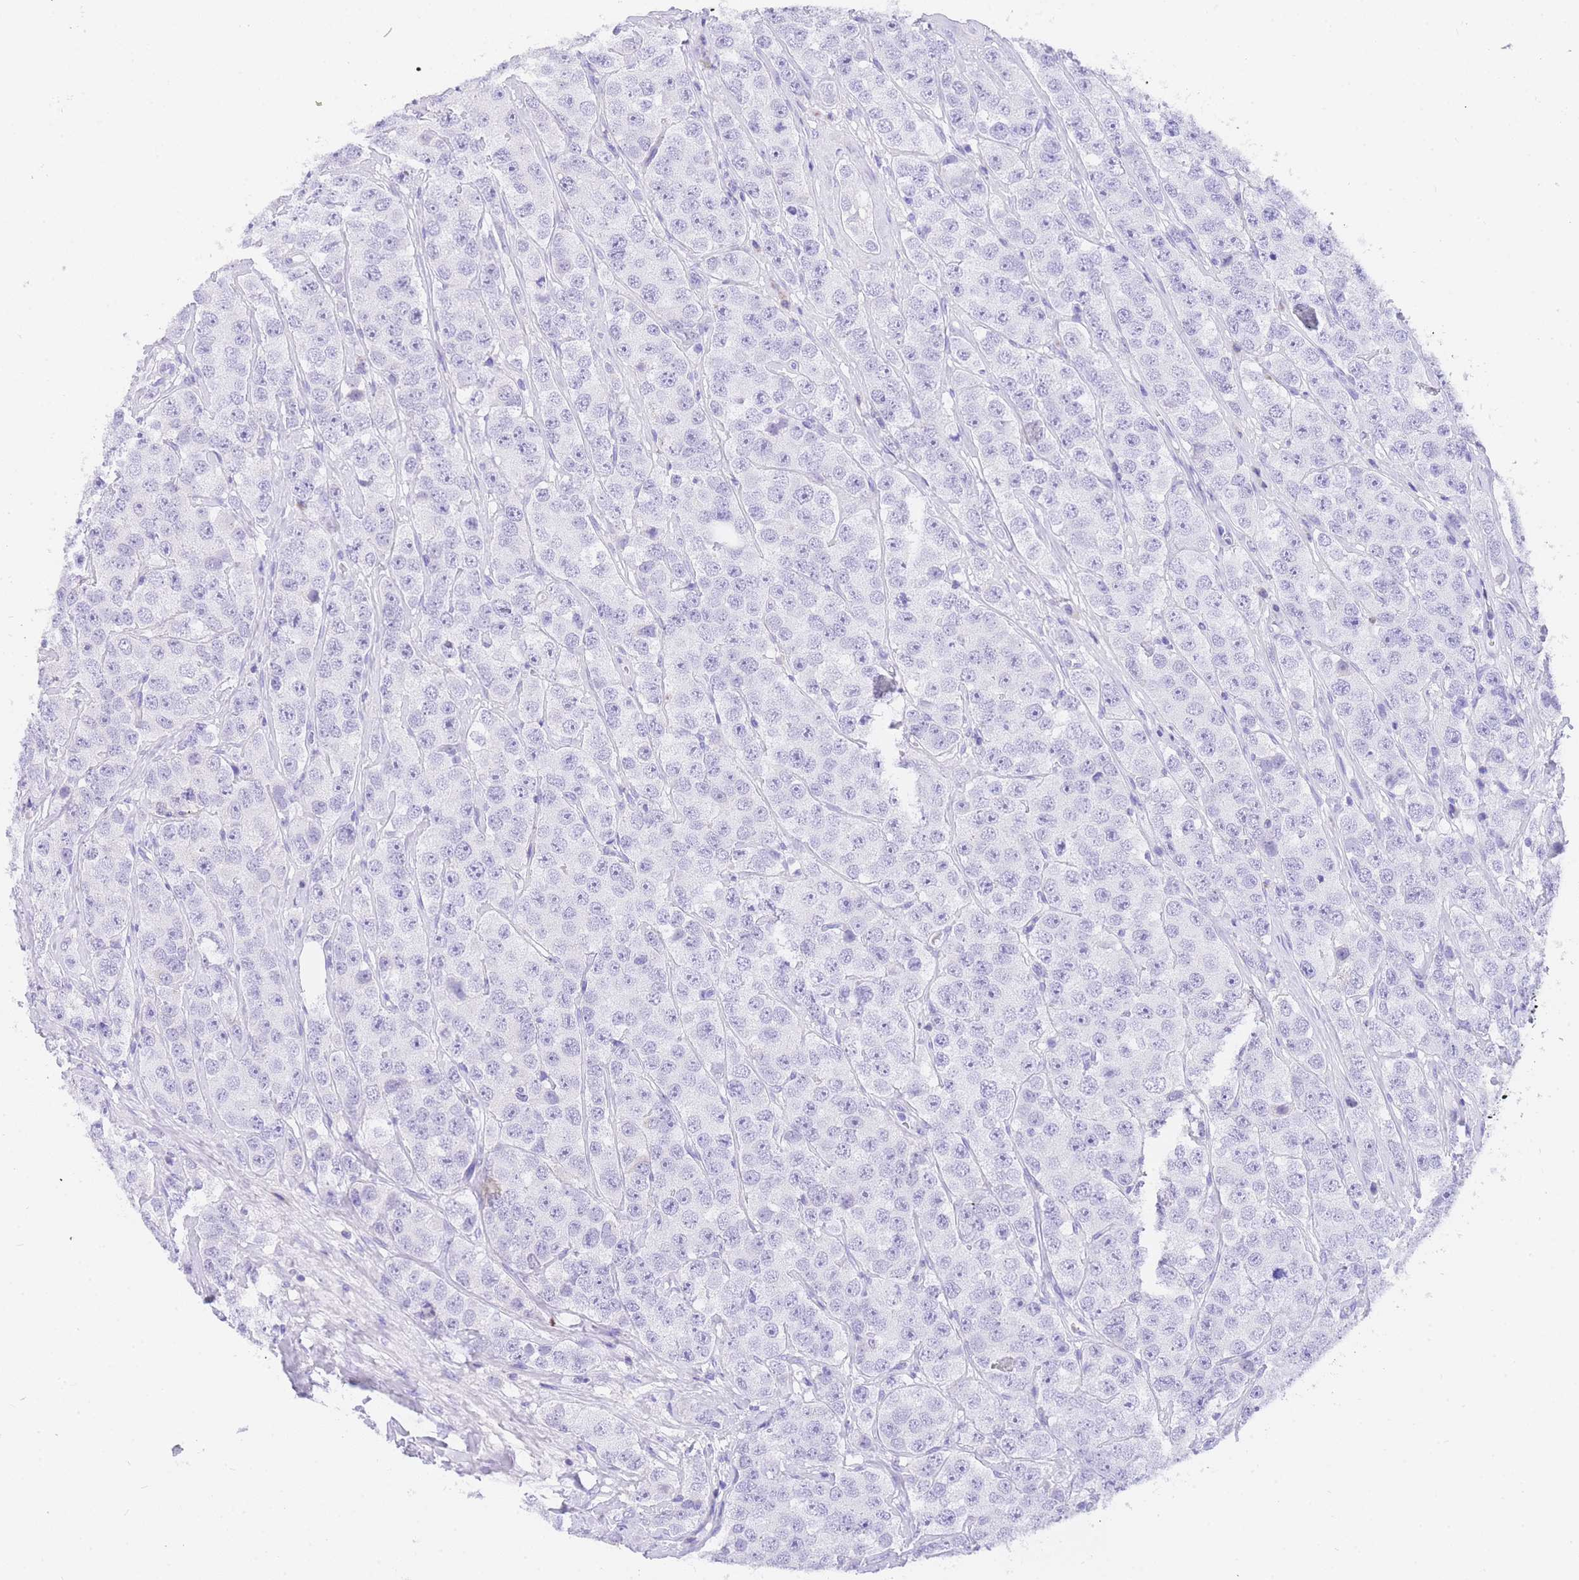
{"staining": {"intensity": "negative", "quantity": "none", "location": "none"}, "tissue": "testis cancer", "cell_type": "Tumor cells", "image_type": "cancer", "snomed": [{"axis": "morphology", "description": "Seminoma, NOS"}, {"axis": "topography", "description": "Testis"}], "caption": "Seminoma (testis) was stained to show a protein in brown. There is no significant staining in tumor cells.", "gene": "NKD2", "patient": {"sex": "male", "age": 28}}